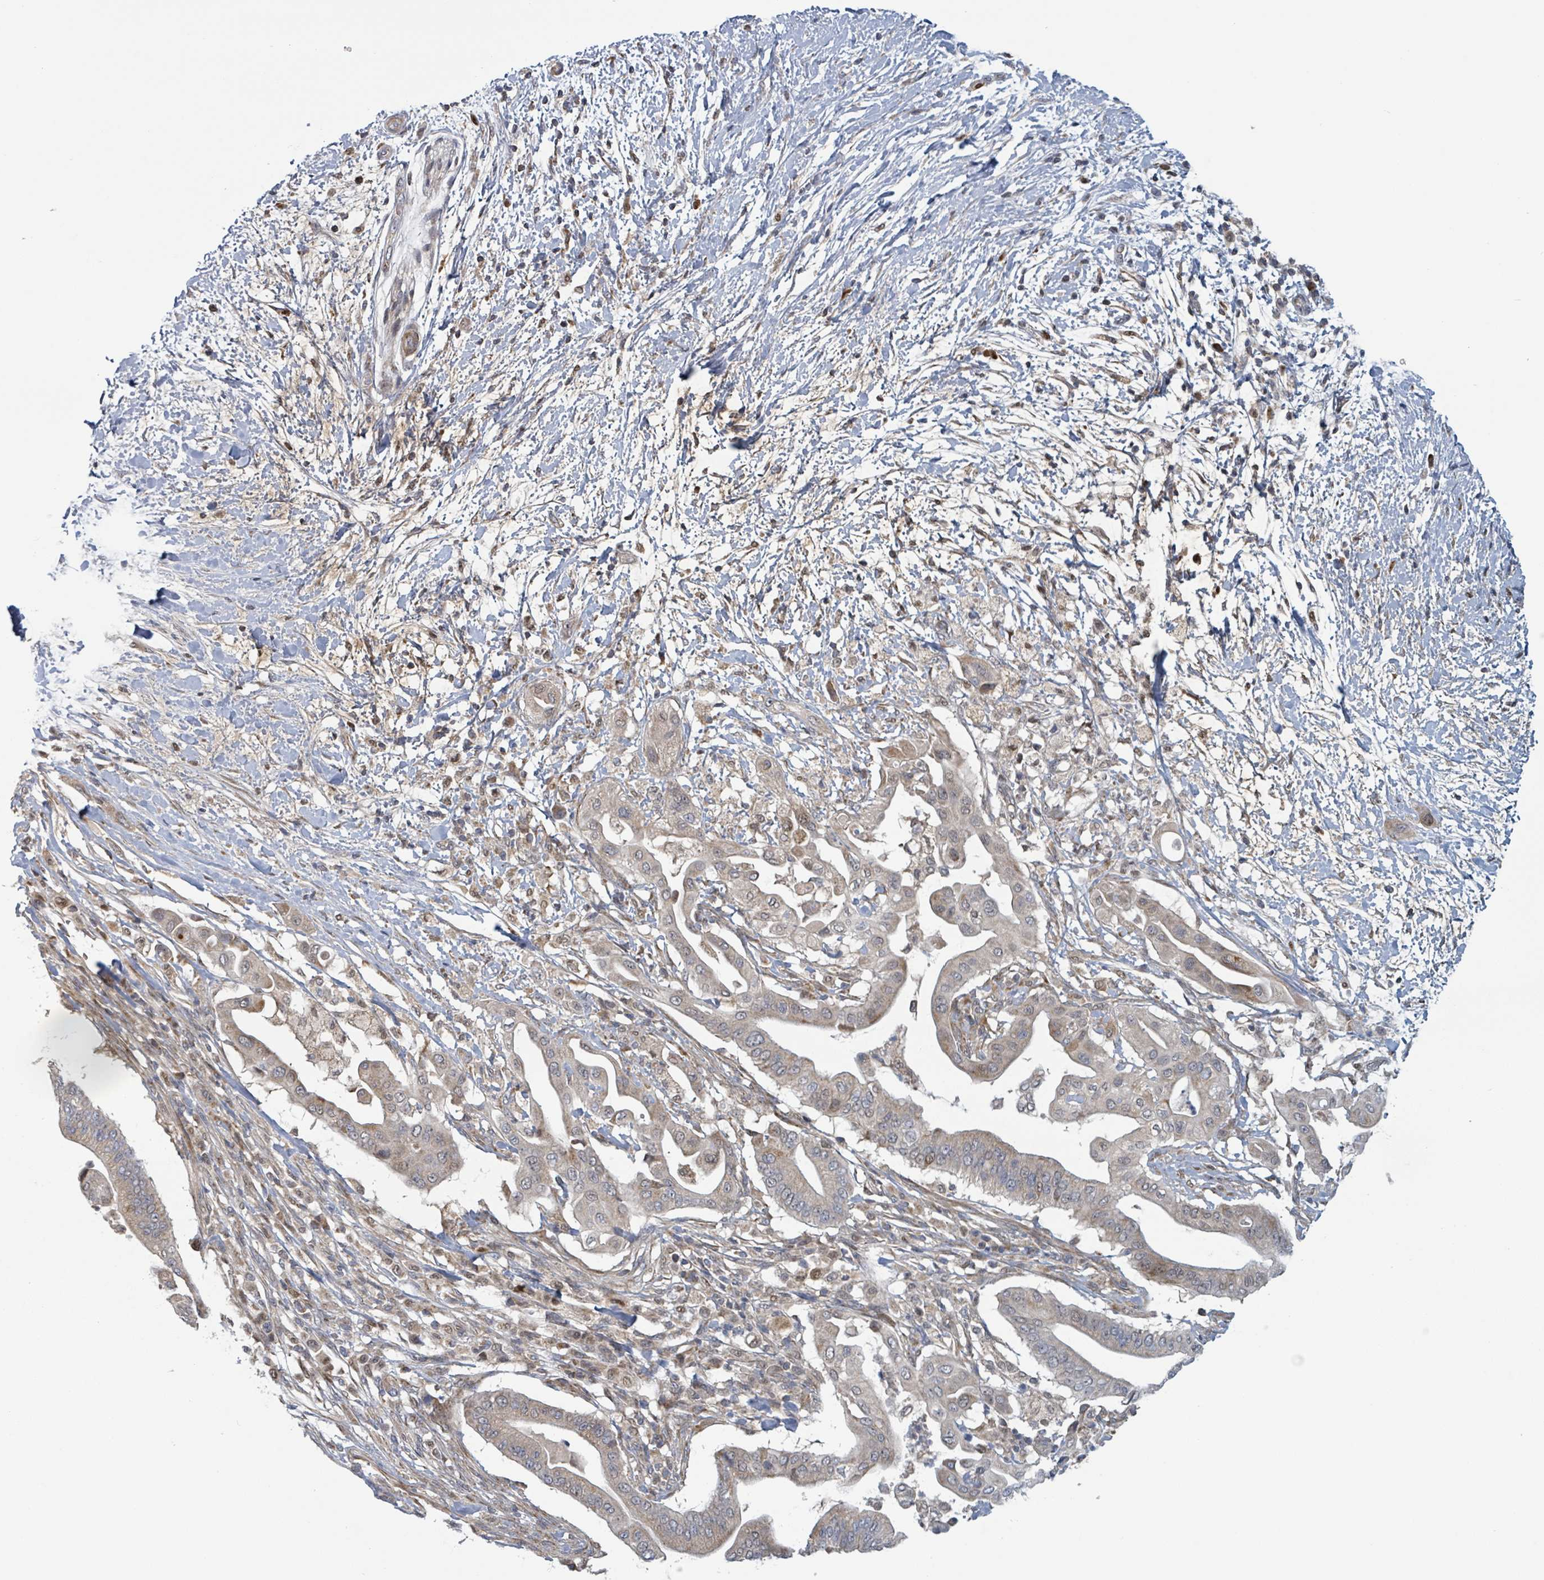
{"staining": {"intensity": "weak", "quantity": "25%-75%", "location": "cytoplasmic/membranous,nuclear"}, "tissue": "pancreatic cancer", "cell_type": "Tumor cells", "image_type": "cancer", "snomed": [{"axis": "morphology", "description": "Adenocarcinoma, NOS"}, {"axis": "topography", "description": "Pancreas"}], "caption": "Adenocarcinoma (pancreatic) stained for a protein displays weak cytoplasmic/membranous and nuclear positivity in tumor cells. (DAB (3,3'-diaminobenzidine) IHC with brightfield microscopy, high magnification).", "gene": "HIVEP1", "patient": {"sex": "male", "age": 68}}